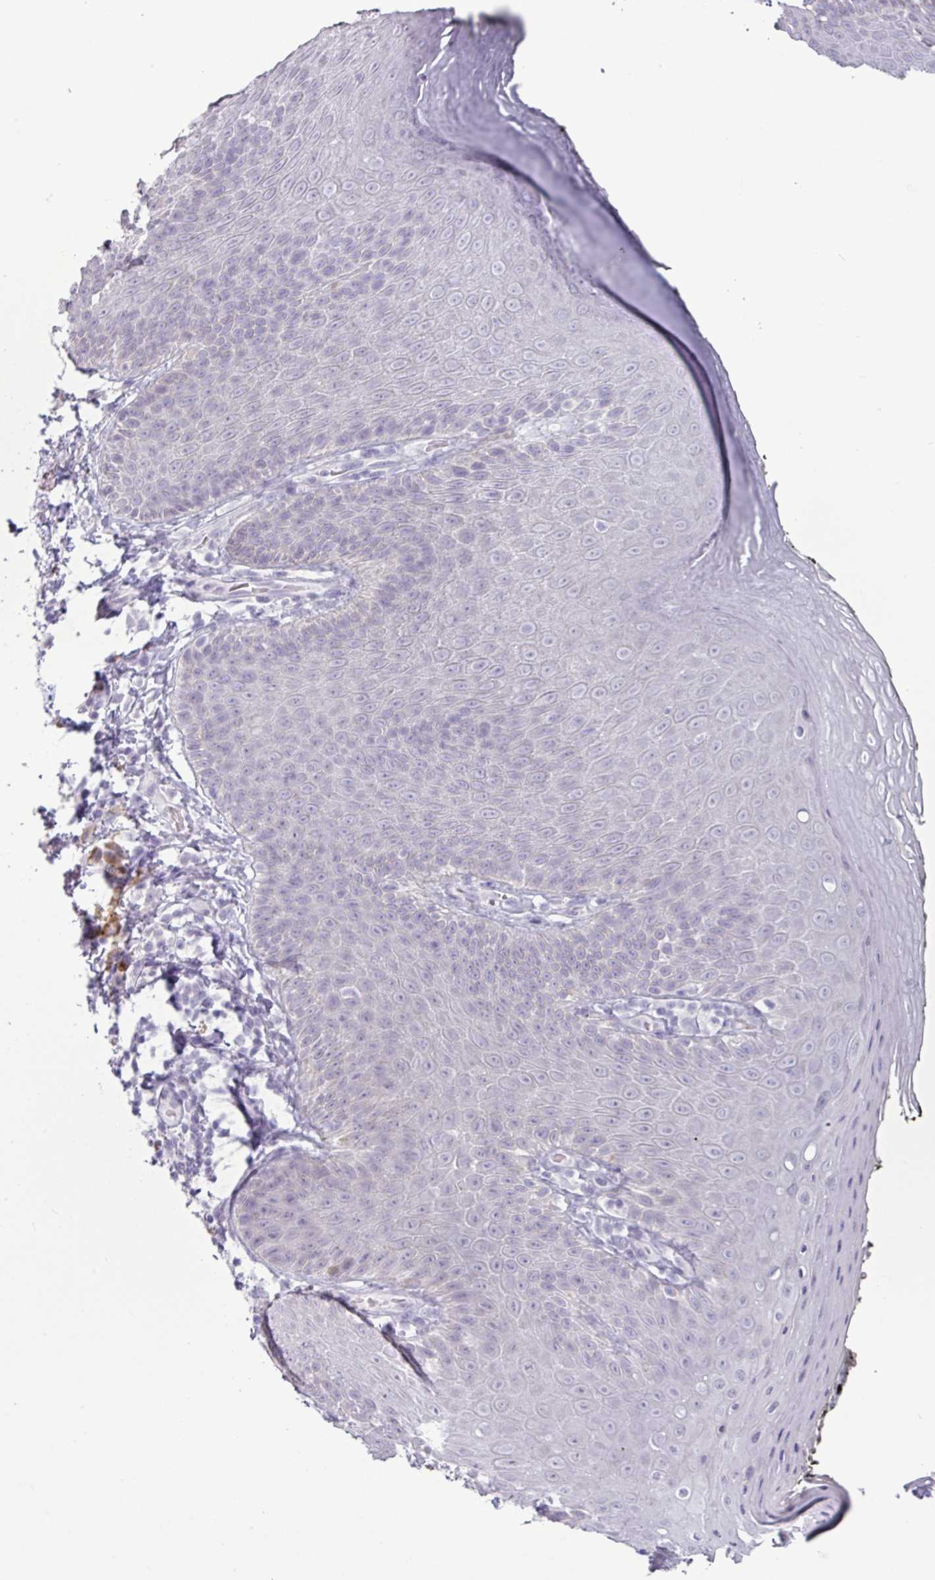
{"staining": {"intensity": "negative", "quantity": "none", "location": "none"}, "tissue": "skin", "cell_type": "Epidermal cells", "image_type": "normal", "snomed": [{"axis": "morphology", "description": "Normal tissue, NOS"}, {"axis": "topography", "description": "Anal"}, {"axis": "topography", "description": "Peripheral nerve tissue"}], "caption": "Epidermal cells are negative for brown protein staining in unremarkable skin. Brightfield microscopy of IHC stained with DAB (brown) and hematoxylin (blue), captured at high magnification.", "gene": "AMY2A", "patient": {"sex": "male", "age": 53}}